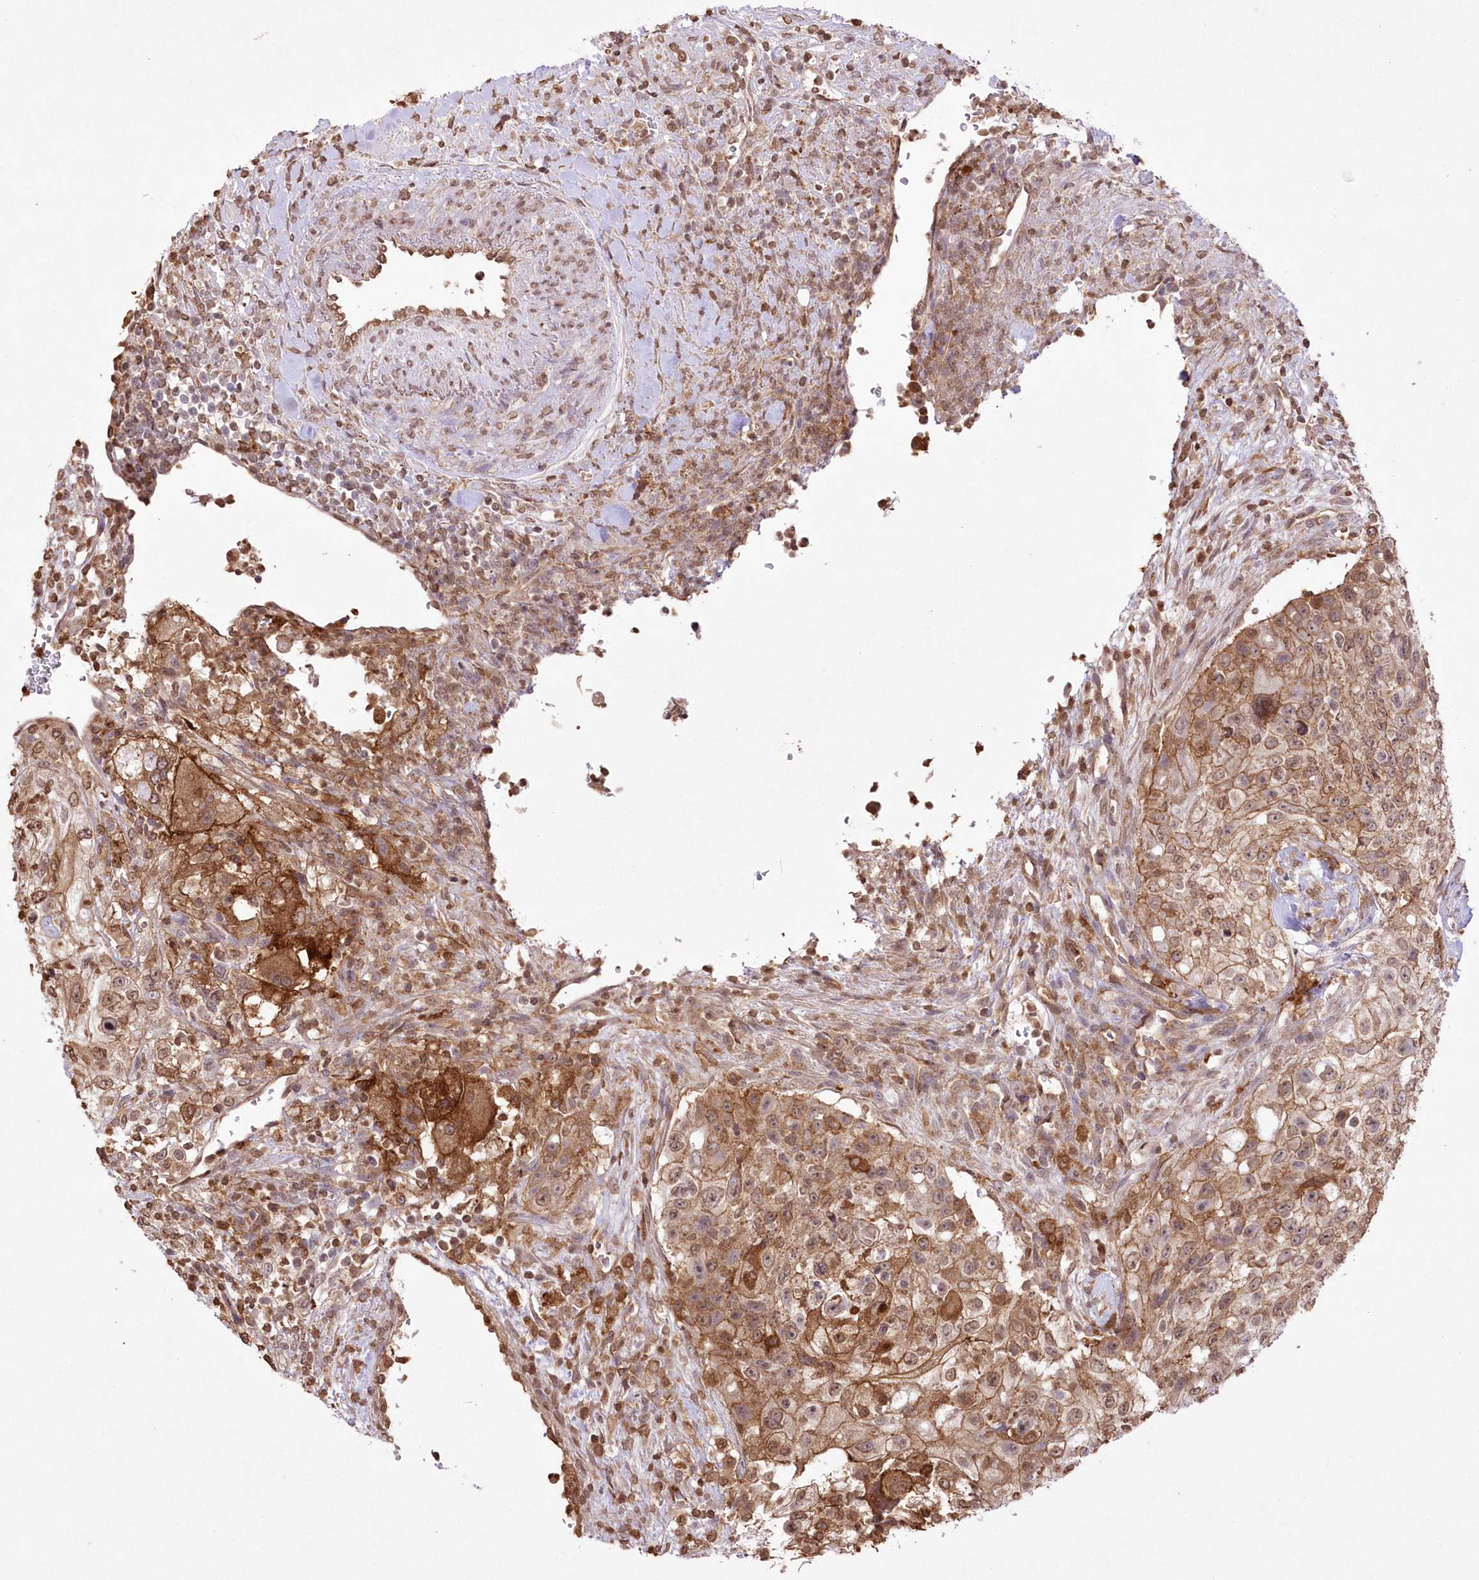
{"staining": {"intensity": "moderate", "quantity": ">75%", "location": "cytoplasmic/membranous,nuclear"}, "tissue": "urothelial cancer", "cell_type": "Tumor cells", "image_type": "cancer", "snomed": [{"axis": "morphology", "description": "Urothelial carcinoma, High grade"}, {"axis": "topography", "description": "Urinary bladder"}], "caption": "Protein expression by immunohistochemistry (IHC) exhibits moderate cytoplasmic/membranous and nuclear positivity in approximately >75% of tumor cells in high-grade urothelial carcinoma. The protein is stained brown, and the nuclei are stained in blue (DAB (3,3'-diaminobenzidine) IHC with brightfield microscopy, high magnification).", "gene": "FCHO2", "patient": {"sex": "female", "age": 60}}